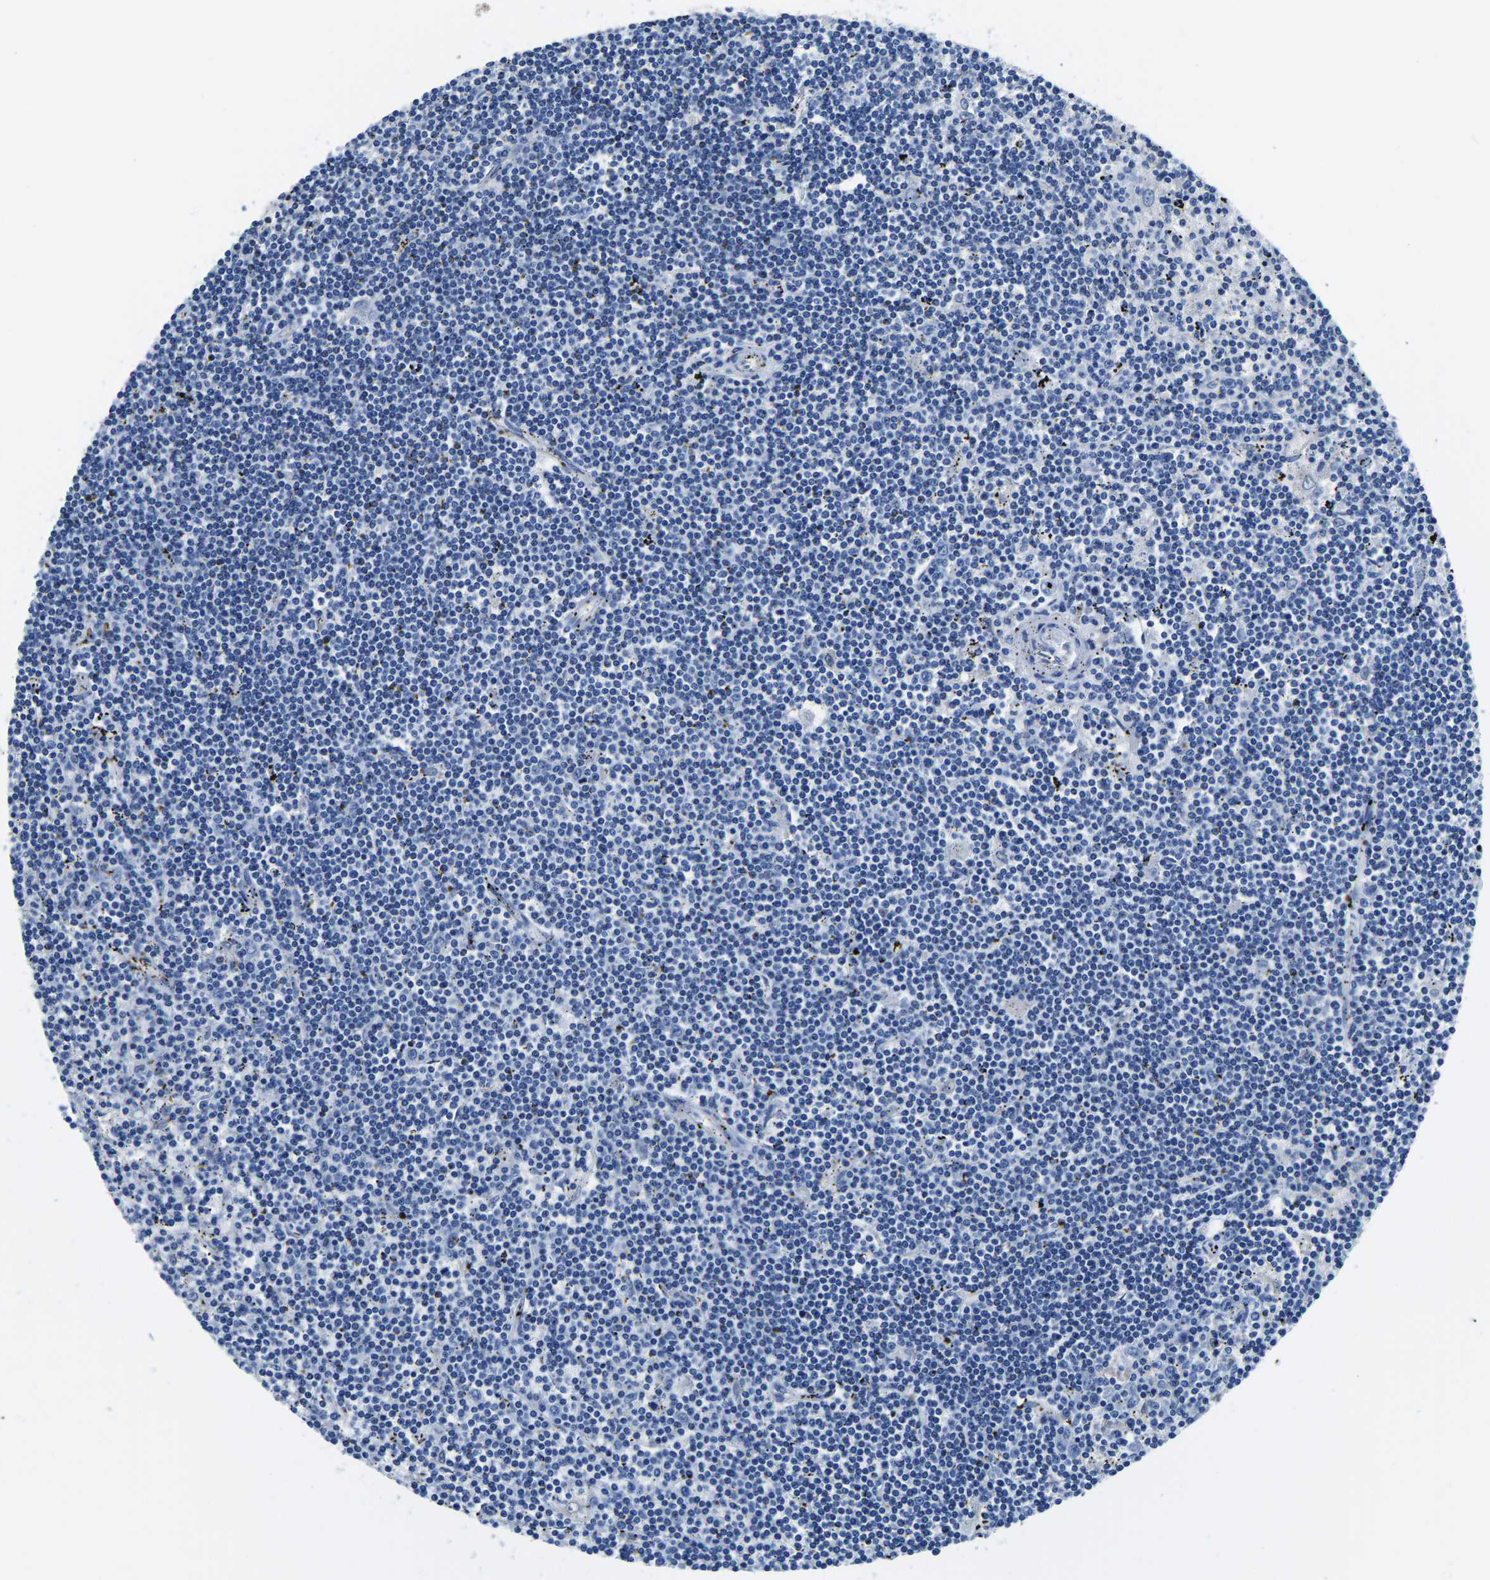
{"staining": {"intensity": "negative", "quantity": "none", "location": "none"}, "tissue": "lymphoma", "cell_type": "Tumor cells", "image_type": "cancer", "snomed": [{"axis": "morphology", "description": "Malignant lymphoma, non-Hodgkin's type, Low grade"}, {"axis": "topography", "description": "Spleen"}], "caption": "Human lymphoma stained for a protein using immunohistochemistry (IHC) exhibits no expression in tumor cells.", "gene": "ZDHHC13", "patient": {"sex": "male", "age": 76}}